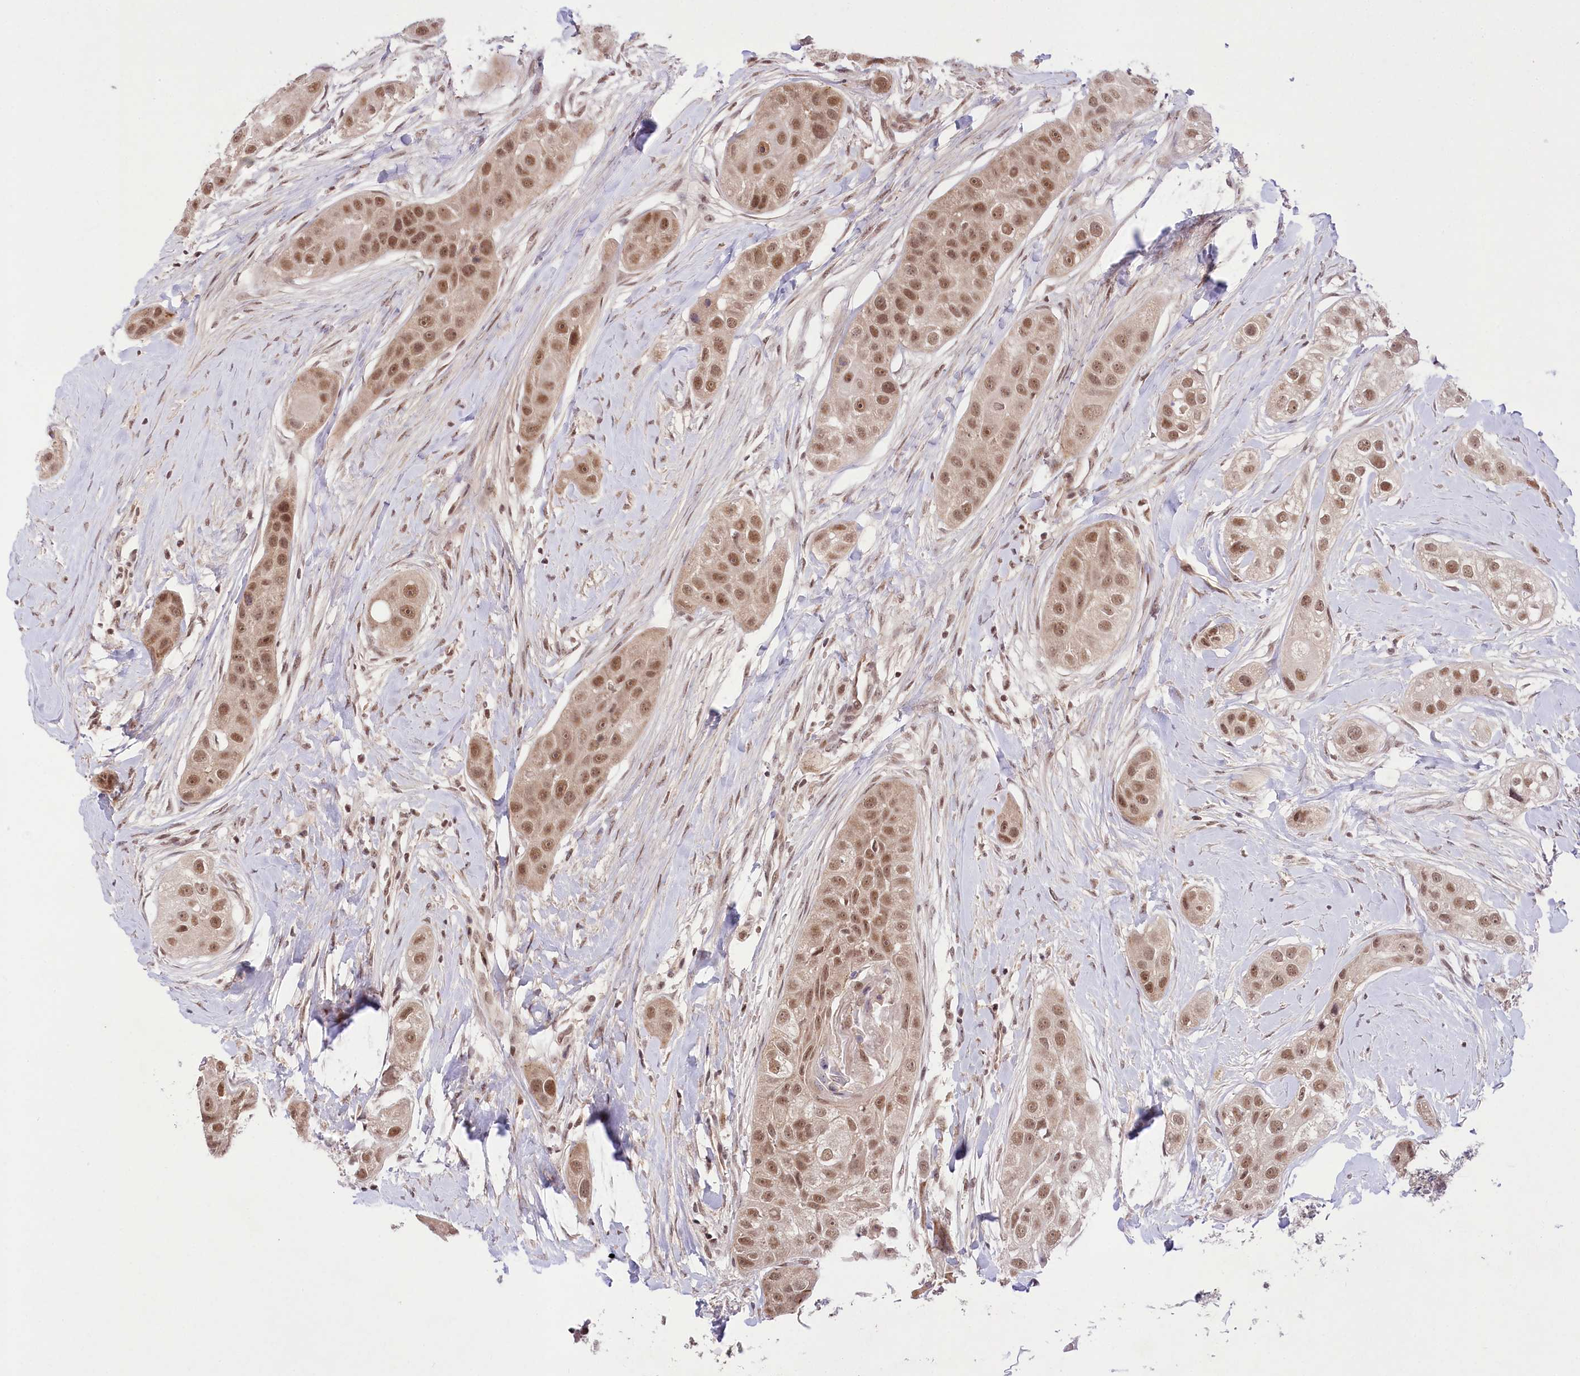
{"staining": {"intensity": "moderate", "quantity": ">75%", "location": "nuclear"}, "tissue": "head and neck cancer", "cell_type": "Tumor cells", "image_type": "cancer", "snomed": [{"axis": "morphology", "description": "Normal tissue, NOS"}, {"axis": "morphology", "description": "Squamous cell carcinoma, NOS"}, {"axis": "topography", "description": "Skeletal muscle"}, {"axis": "topography", "description": "Head-Neck"}], "caption": "An image of human squamous cell carcinoma (head and neck) stained for a protein shows moderate nuclear brown staining in tumor cells.", "gene": "ZMAT2", "patient": {"sex": "male", "age": 51}}